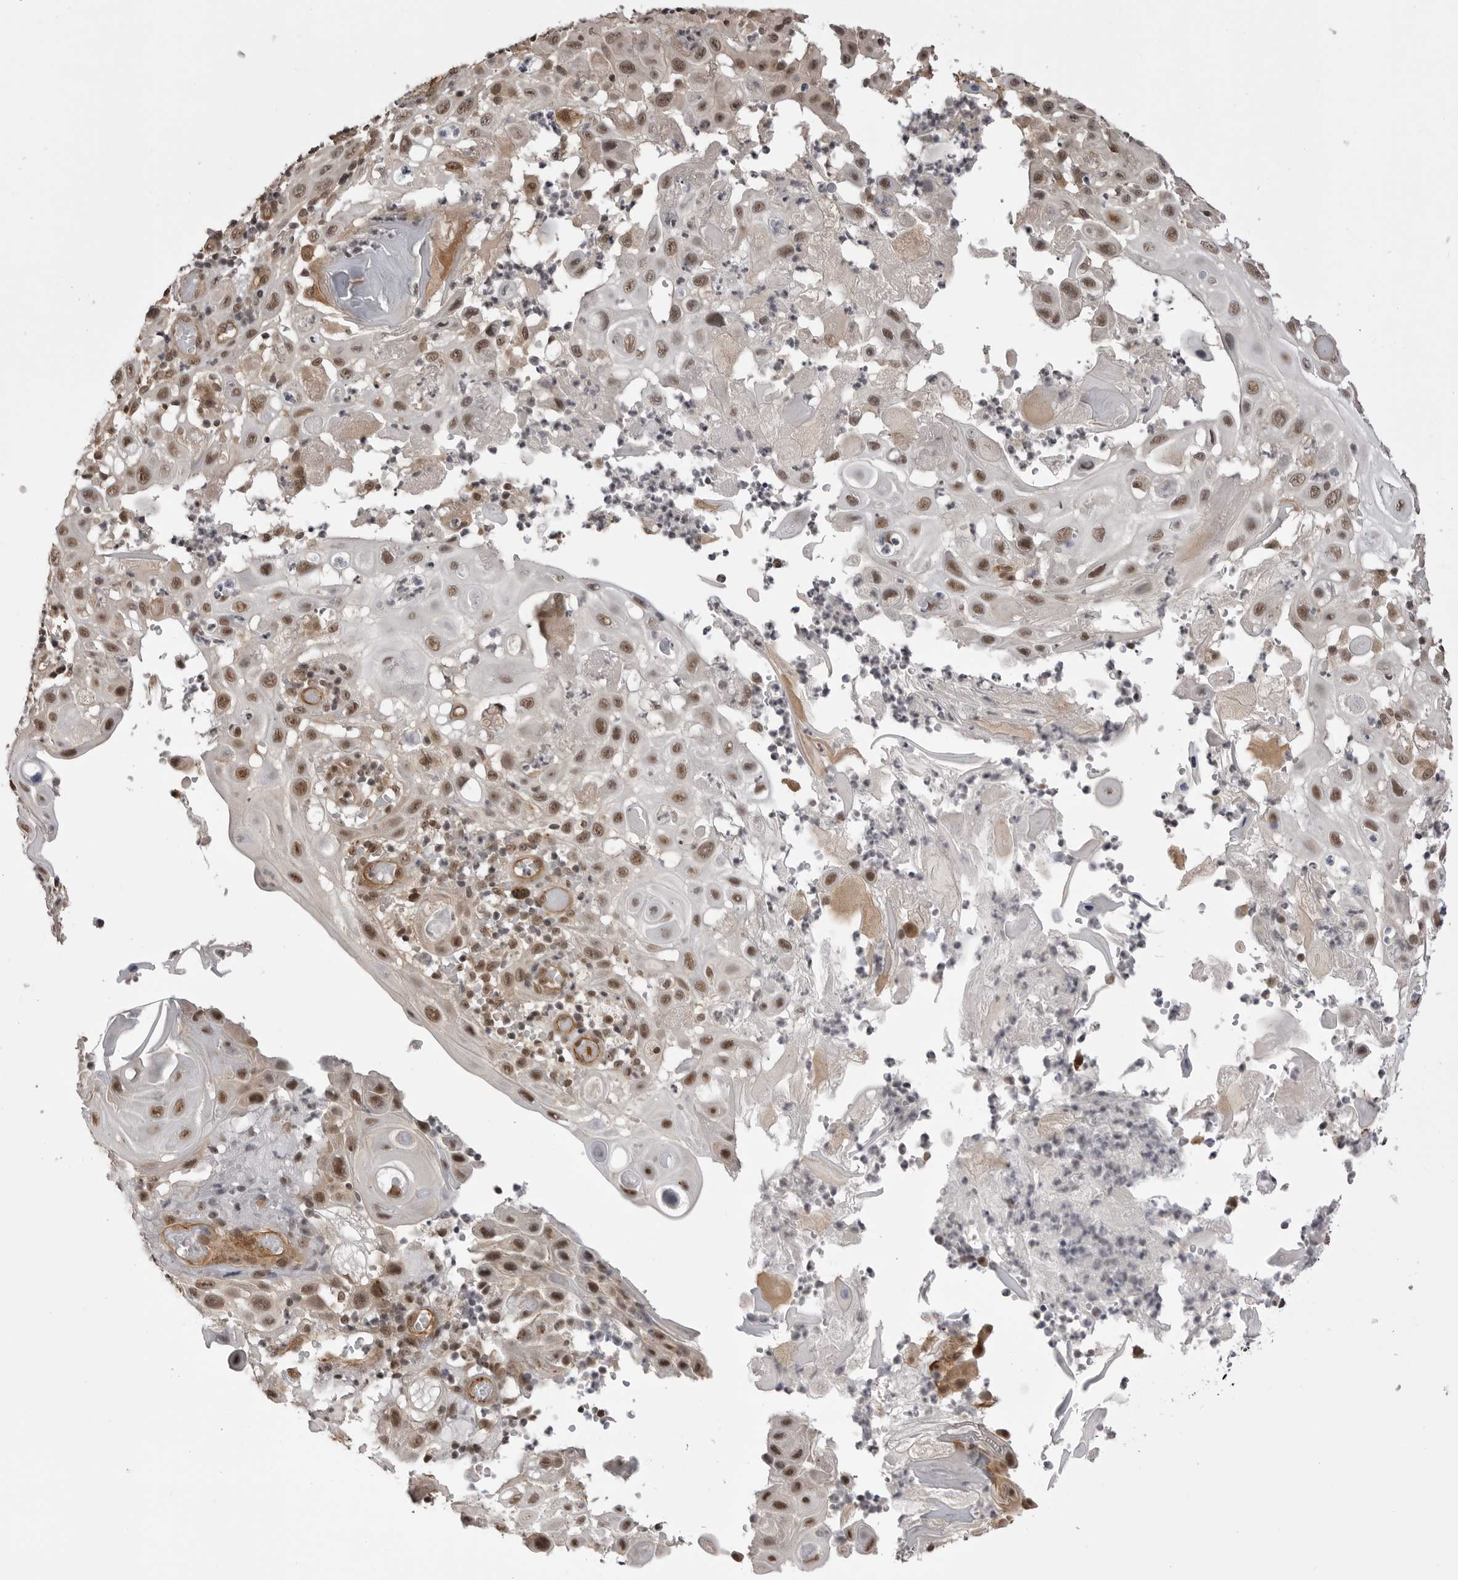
{"staining": {"intensity": "moderate", "quantity": ">75%", "location": "nuclear"}, "tissue": "skin cancer", "cell_type": "Tumor cells", "image_type": "cancer", "snomed": [{"axis": "morphology", "description": "Normal tissue, NOS"}, {"axis": "morphology", "description": "Squamous cell carcinoma, NOS"}, {"axis": "topography", "description": "Skin"}], "caption": "Human squamous cell carcinoma (skin) stained with a brown dye exhibits moderate nuclear positive staining in approximately >75% of tumor cells.", "gene": "SORBS1", "patient": {"sex": "female", "age": 96}}